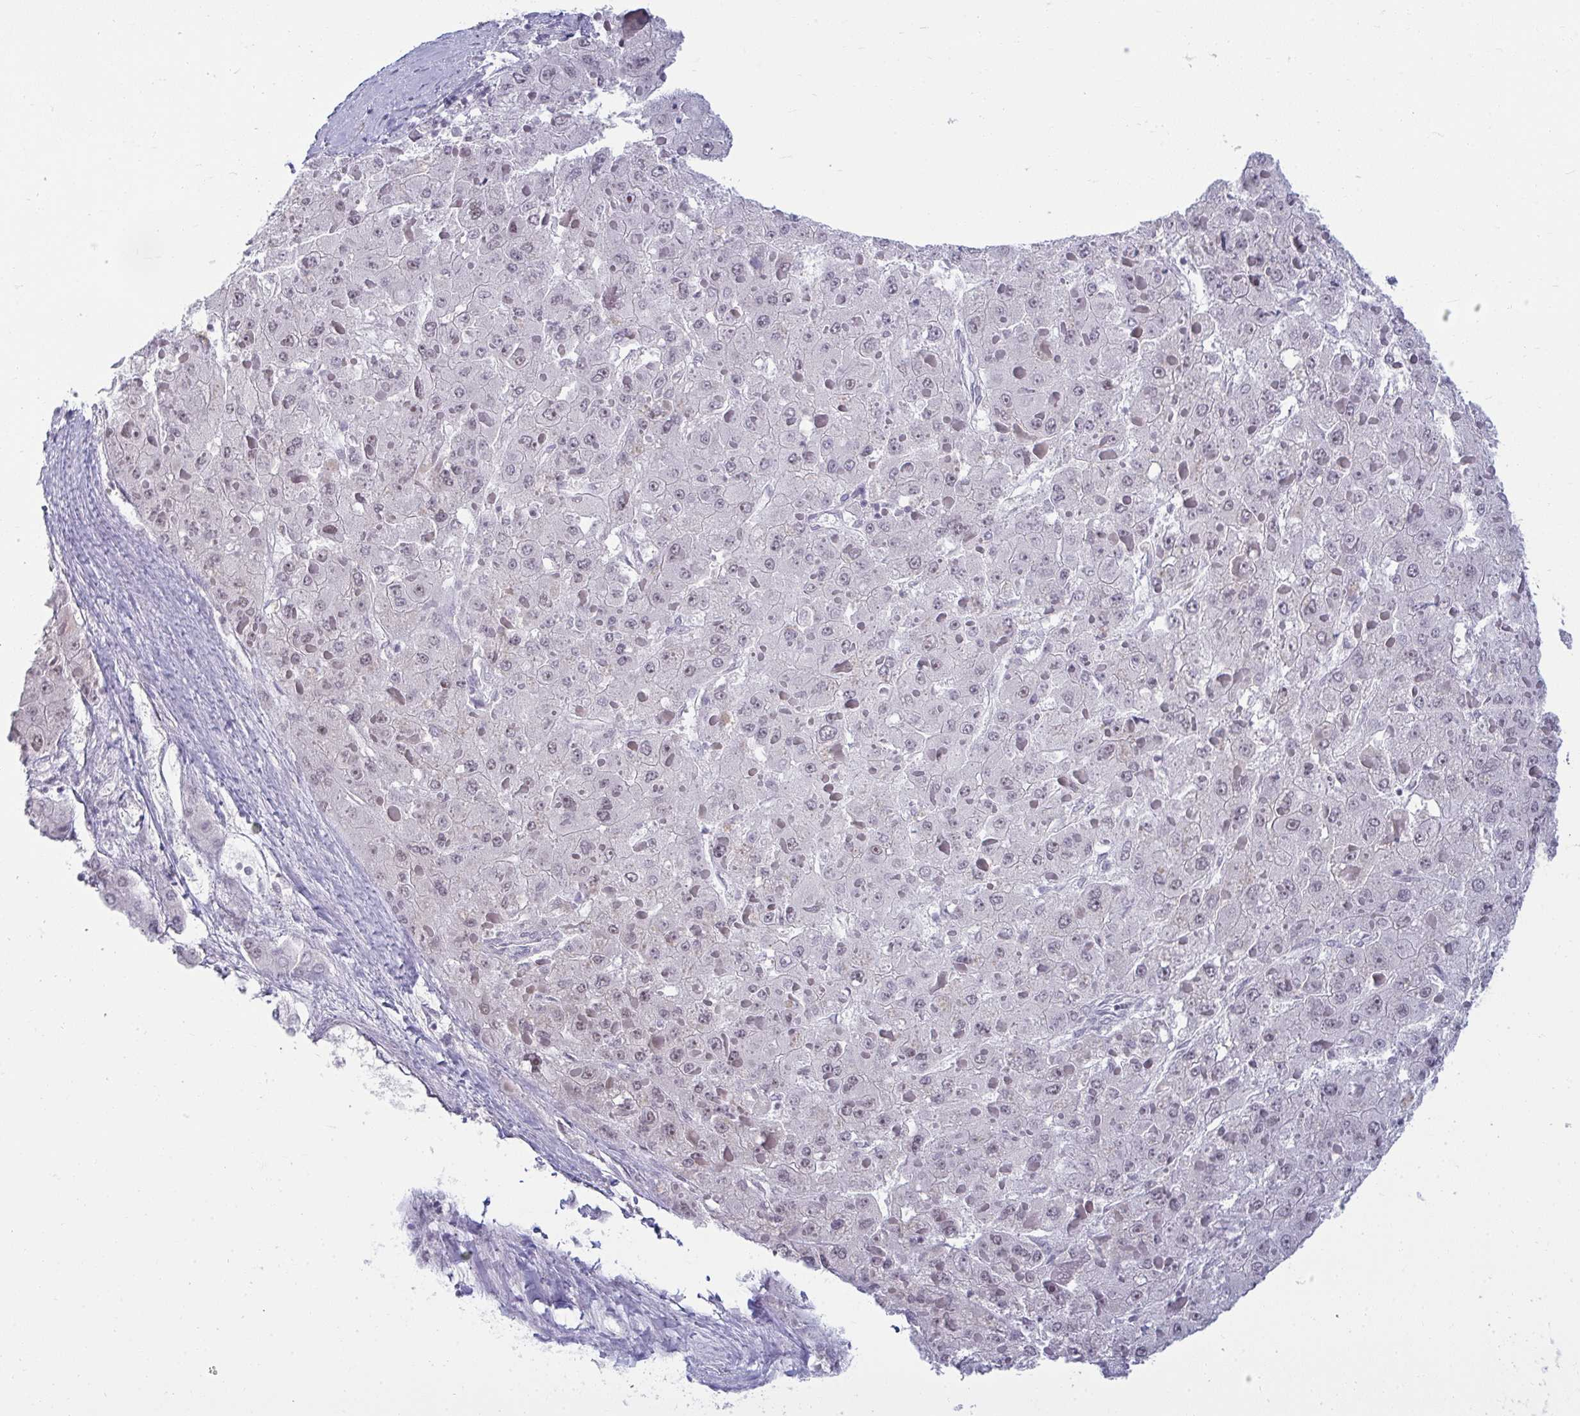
{"staining": {"intensity": "negative", "quantity": "none", "location": "none"}, "tissue": "liver cancer", "cell_type": "Tumor cells", "image_type": "cancer", "snomed": [{"axis": "morphology", "description": "Carcinoma, Hepatocellular, NOS"}, {"axis": "topography", "description": "Liver"}], "caption": "DAB immunohistochemical staining of liver cancer shows no significant staining in tumor cells.", "gene": "RNASEH1", "patient": {"sex": "female", "age": 73}}